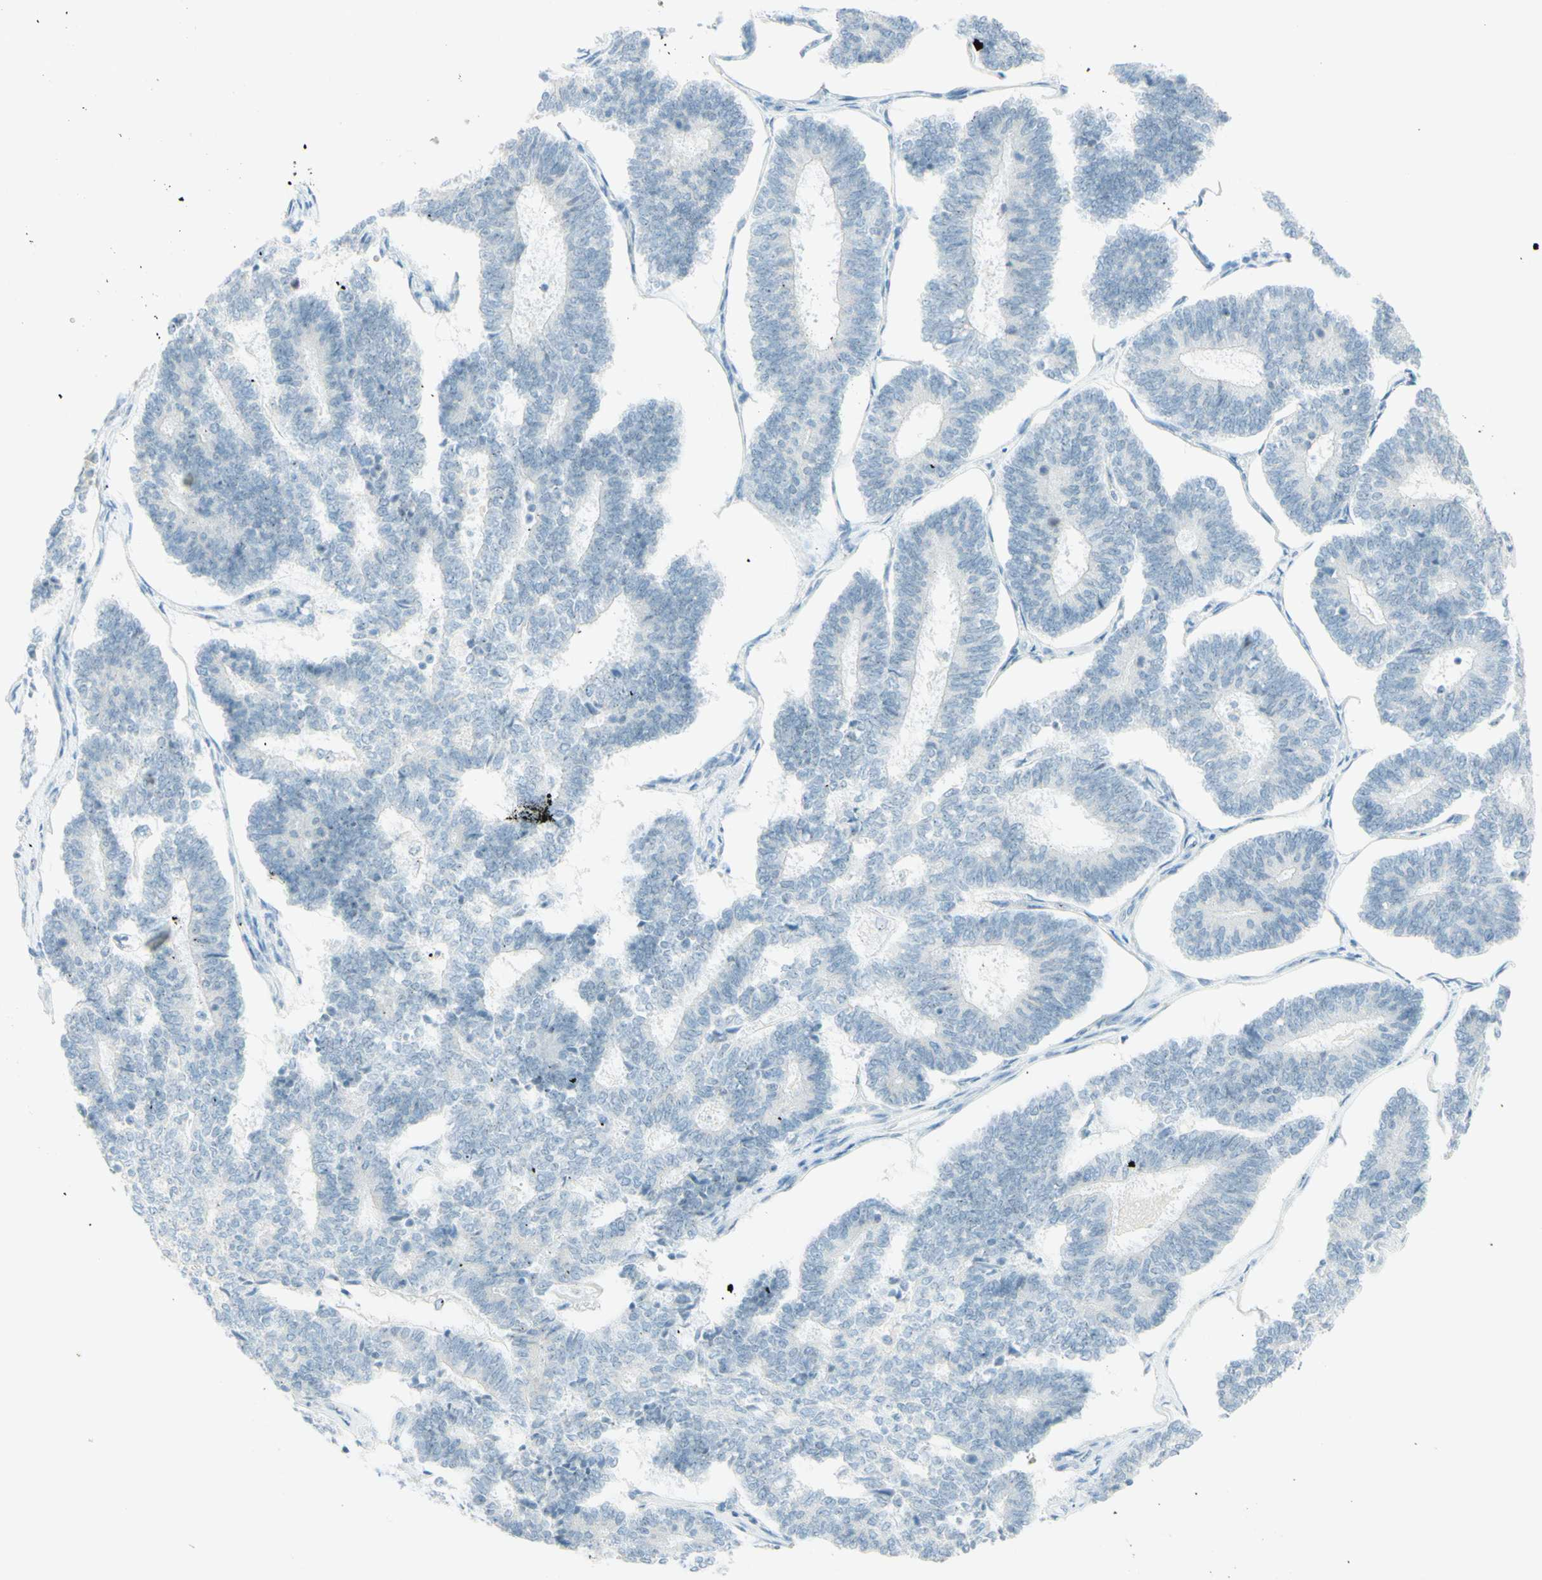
{"staining": {"intensity": "negative", "quantity": "none", "location": "none"}, "tissue": "endometrial cancer", "cell_type": "Tumor cells", "image_type": "cancer", "snomed": [{"axis": "morphology", "description": "Adenocarcinoma, NOS"}, {"axis": "topography", "description": "Endometrium"}], "caption": "Endometrial adenocarcinoma was stained to show a protein in brown. There is no significant staining in tumor cells.", "gene": "FMR1NB", "patient": {"sex": "female", "age": 70}}